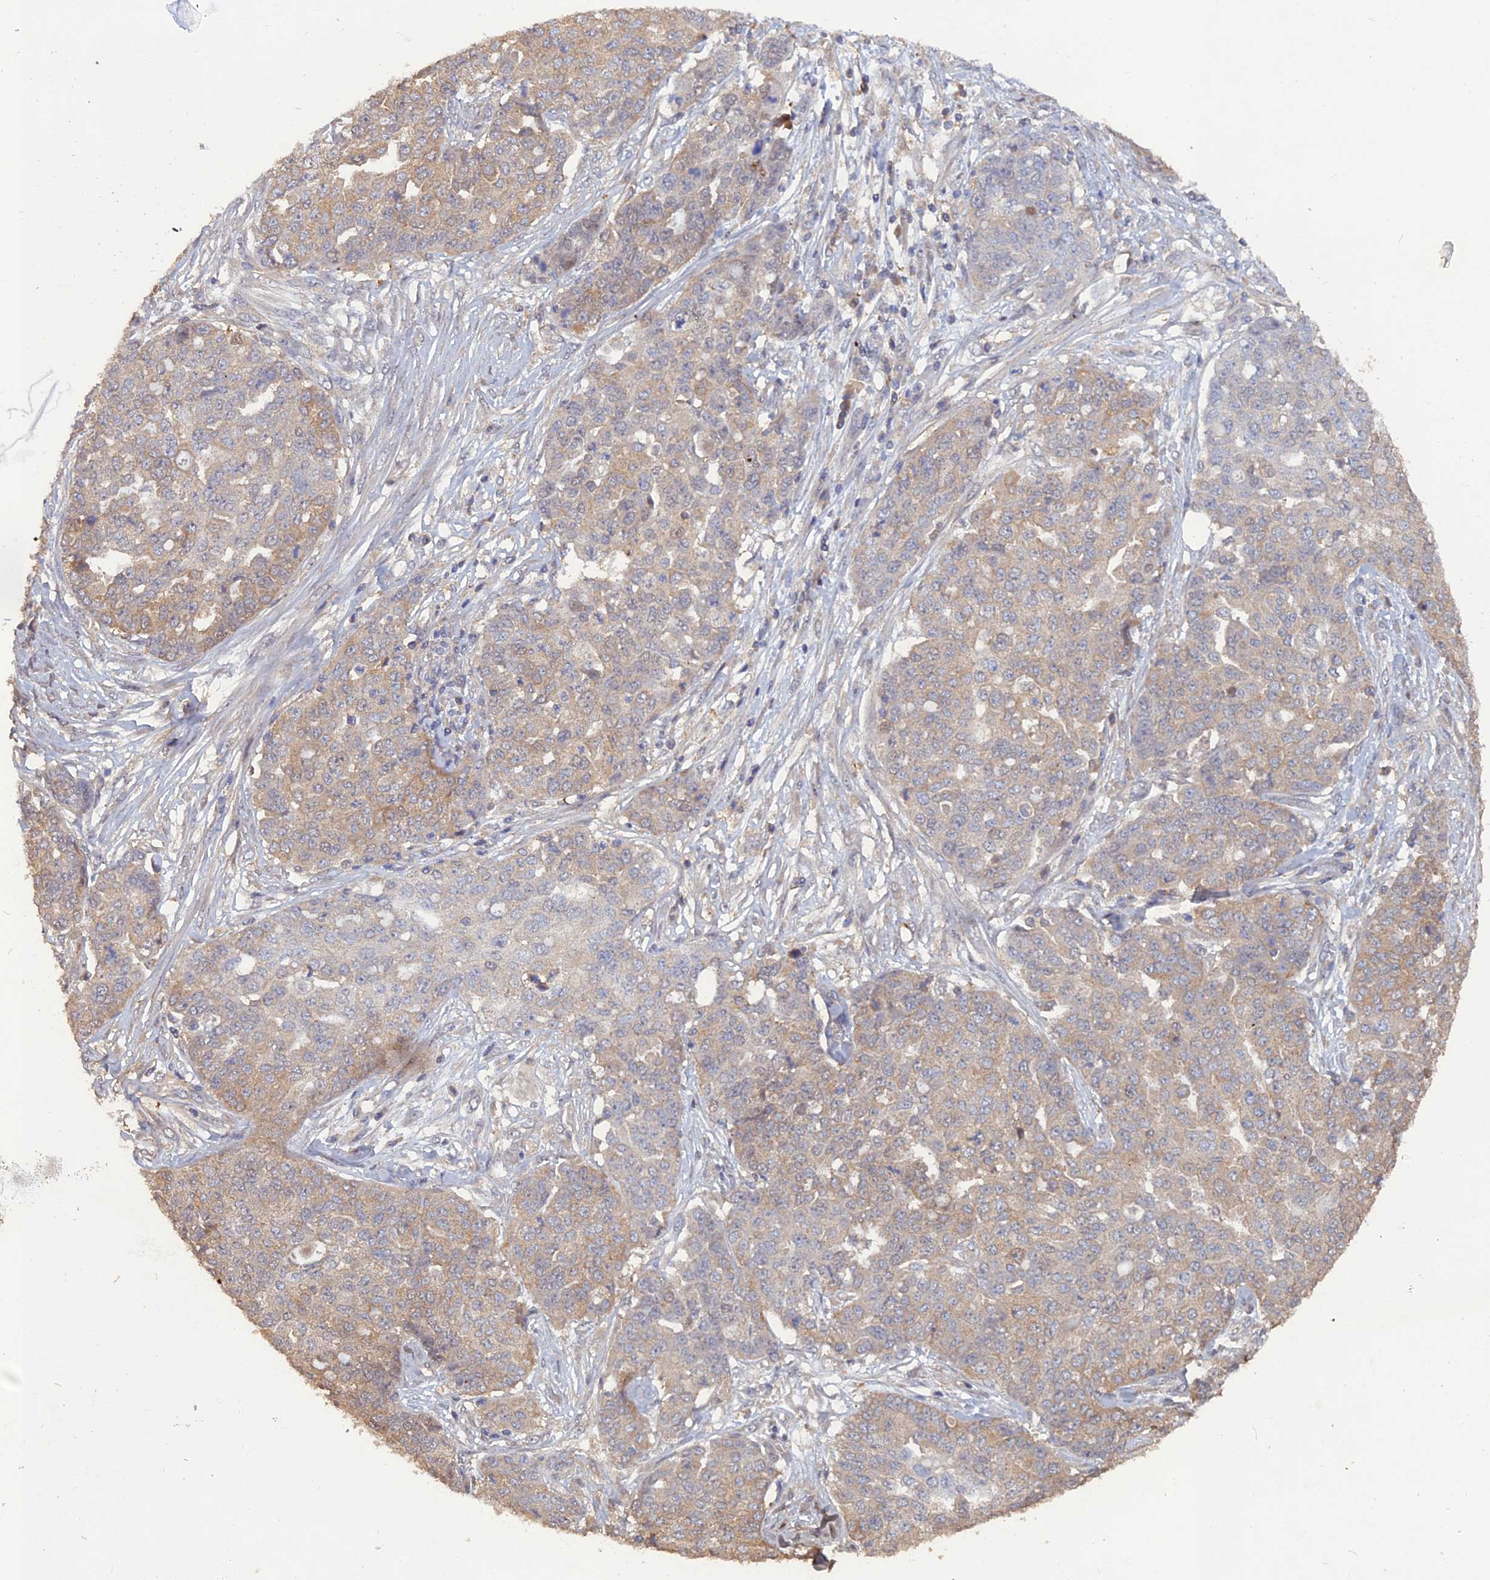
{"staining": {"intensity": "weak", "quantity": "25%-75%", "location": "cytoplasmic/membranous"}, "tissue": "ovarian cancer", "cell_type": "Tumor cells", "image_type": "cancer", "snomed": [{"axis": "morphology", "description": "Cystadenocarcinoma, serous, NOS"}, {"axis": "topography", "description": "Soft tissue"}, {"axis": "topography", "description": "Ovary"}], "caption": "Tumor cells reveal weak cytoplasmic/membranous positivity in approximately 25%-75% of cells in ovarian cancer (serous cystadenocarcinoma). (IHC, brightfield microscopy, high magnification).", "gene": "BLVRA", "patient": {"sex": "female", "age": 57}}